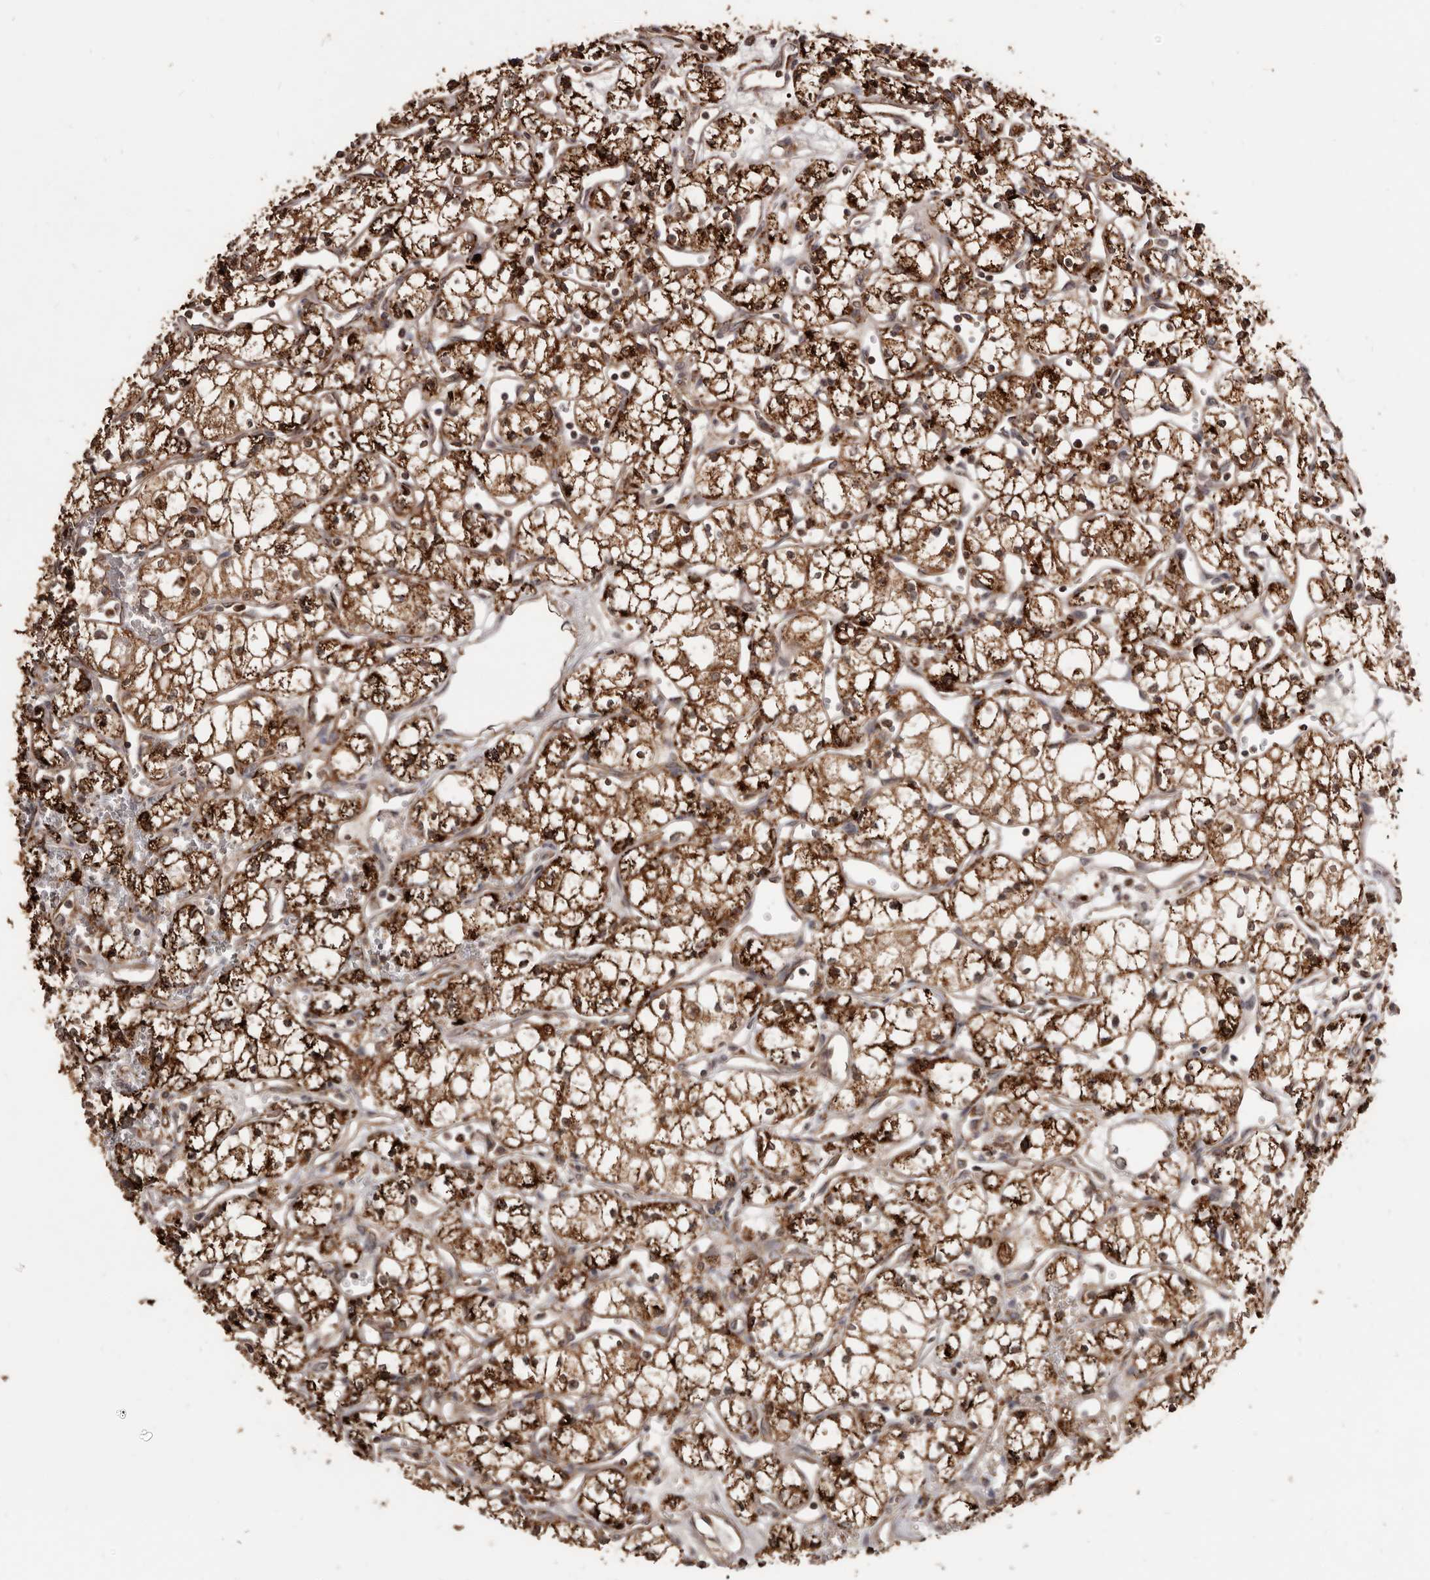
{"staining": {"intensity": "strong", "quantity": ">75%", "location": "cytoplasmic/membranous"}, "tissue": "renal cancer", "cell_type": "Tumor cells", "image_type": "cancer", "snomed": [{"axis": "morphology", "description": "Adenocarcinoma, NOS"}, {"axis": "topography", "description": "Kidney"}], "caption": "Immunohistochemical staining of human renal adenocarcinoma displays high levels of strong cytoplasmic/membranous staining in approximately >75% of tumor cells. The staining was performed using DAB, with brown indicating positive protein expression. Nuclei are stained blue with hematoxylin.", "gene": "AKAP7", "patient": {"sex": "male", "age": 59}}